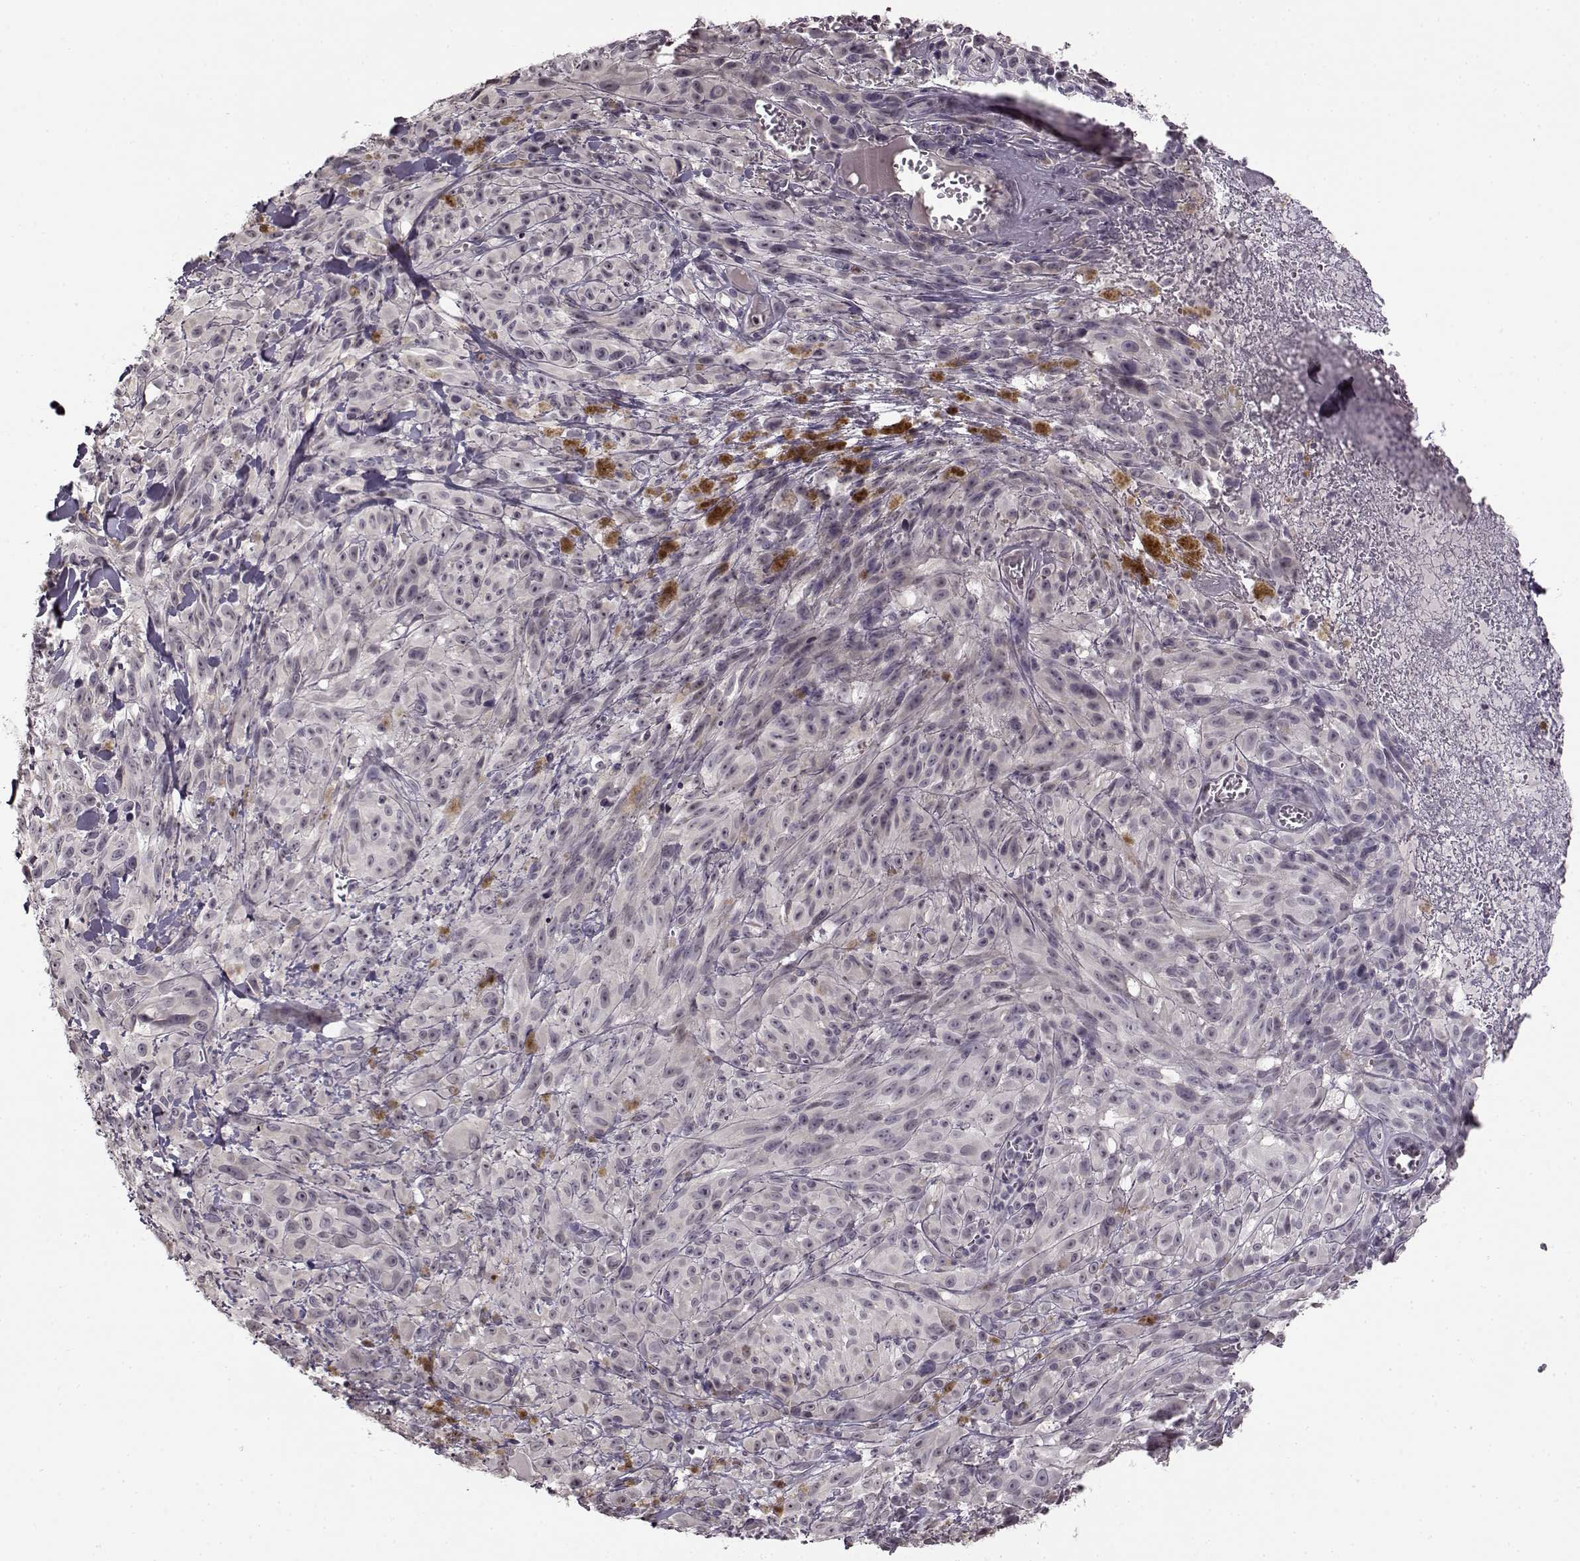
{"staining": {"intensity": "negative", "quantity": "none", "location": "none"}, "tissue": "melanoma", "cell_type": "Tumor cells", "image_type": "cancer", "snomed": [{"axis": "morphology", "description": "Malignant melanoma, NOS"}, {"axis": "topography", "description": "Skin"}], "caption": "A photomicrograph of human malignant melanoma is negative for staining in tumor cells.", "gene": "FSHB", "patient": {"sex": "male", "age": 83}}